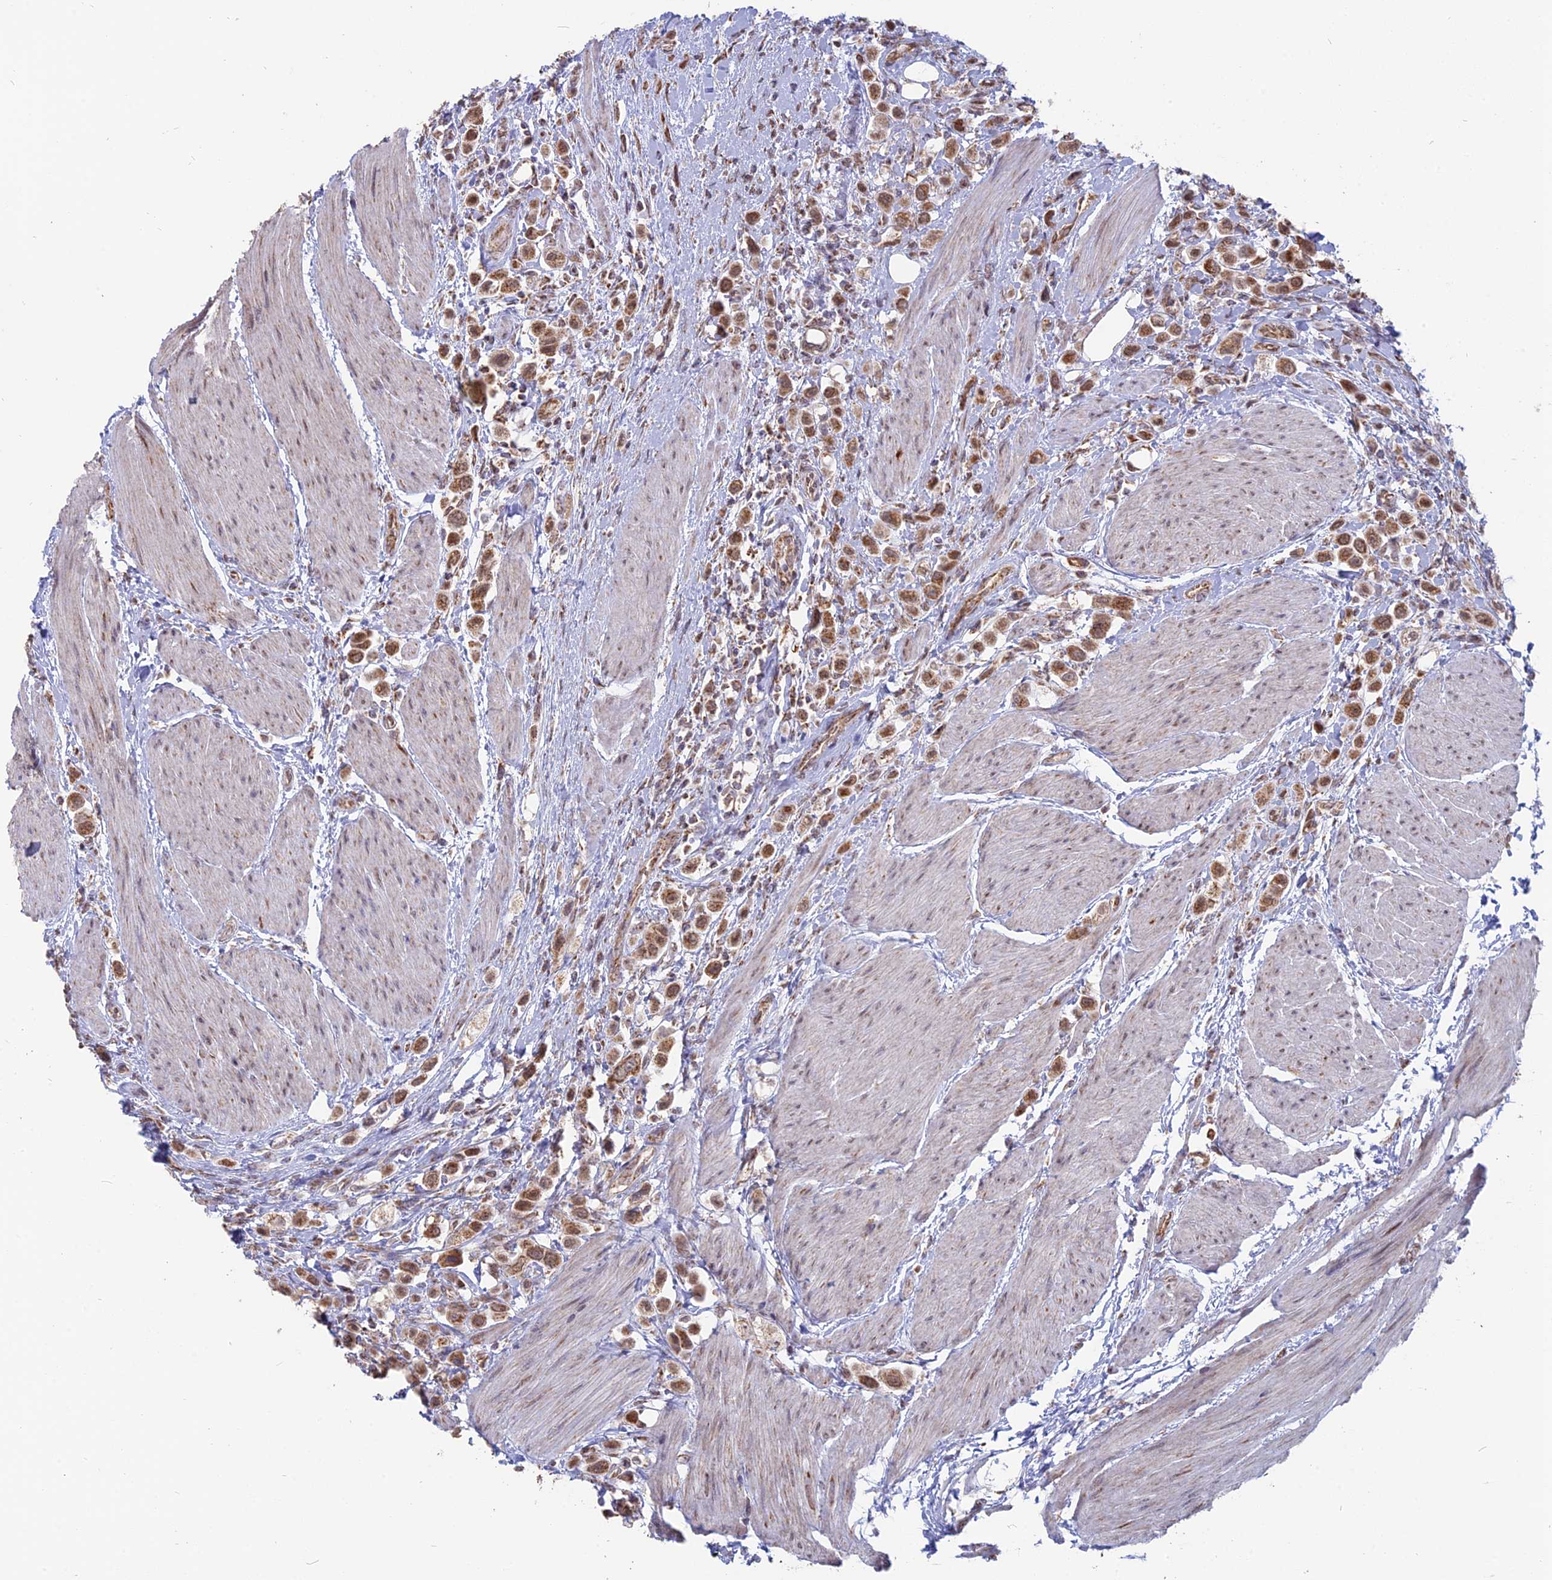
{"staining": {"intensity": "moderate", "quantity": ">75%", "location": "cytoplasmic/membranous,nuclear"}, "tissue": "urothelial cancer", "cell_type": "Tumor cells", "image_type": "cancer", "snomed": [{"axis": "morphology", "description": "Urothelial carcinoma, High grade"}, {"axis": "topography", "description": "Urinary bladder"}], "caption": "Urothelial carcinoma (high-grade) tissue shows moderate cytoplasmic/membranous and nuclear staining in approximately >75% of tumor cells The protein of interest is stained brown, and the nuclei are stained in blue (DAB IHC with brightfield microscopy, high magnification).", "gene": "ARHGAP40", "patient": {"sex": "male", "age": 50}}